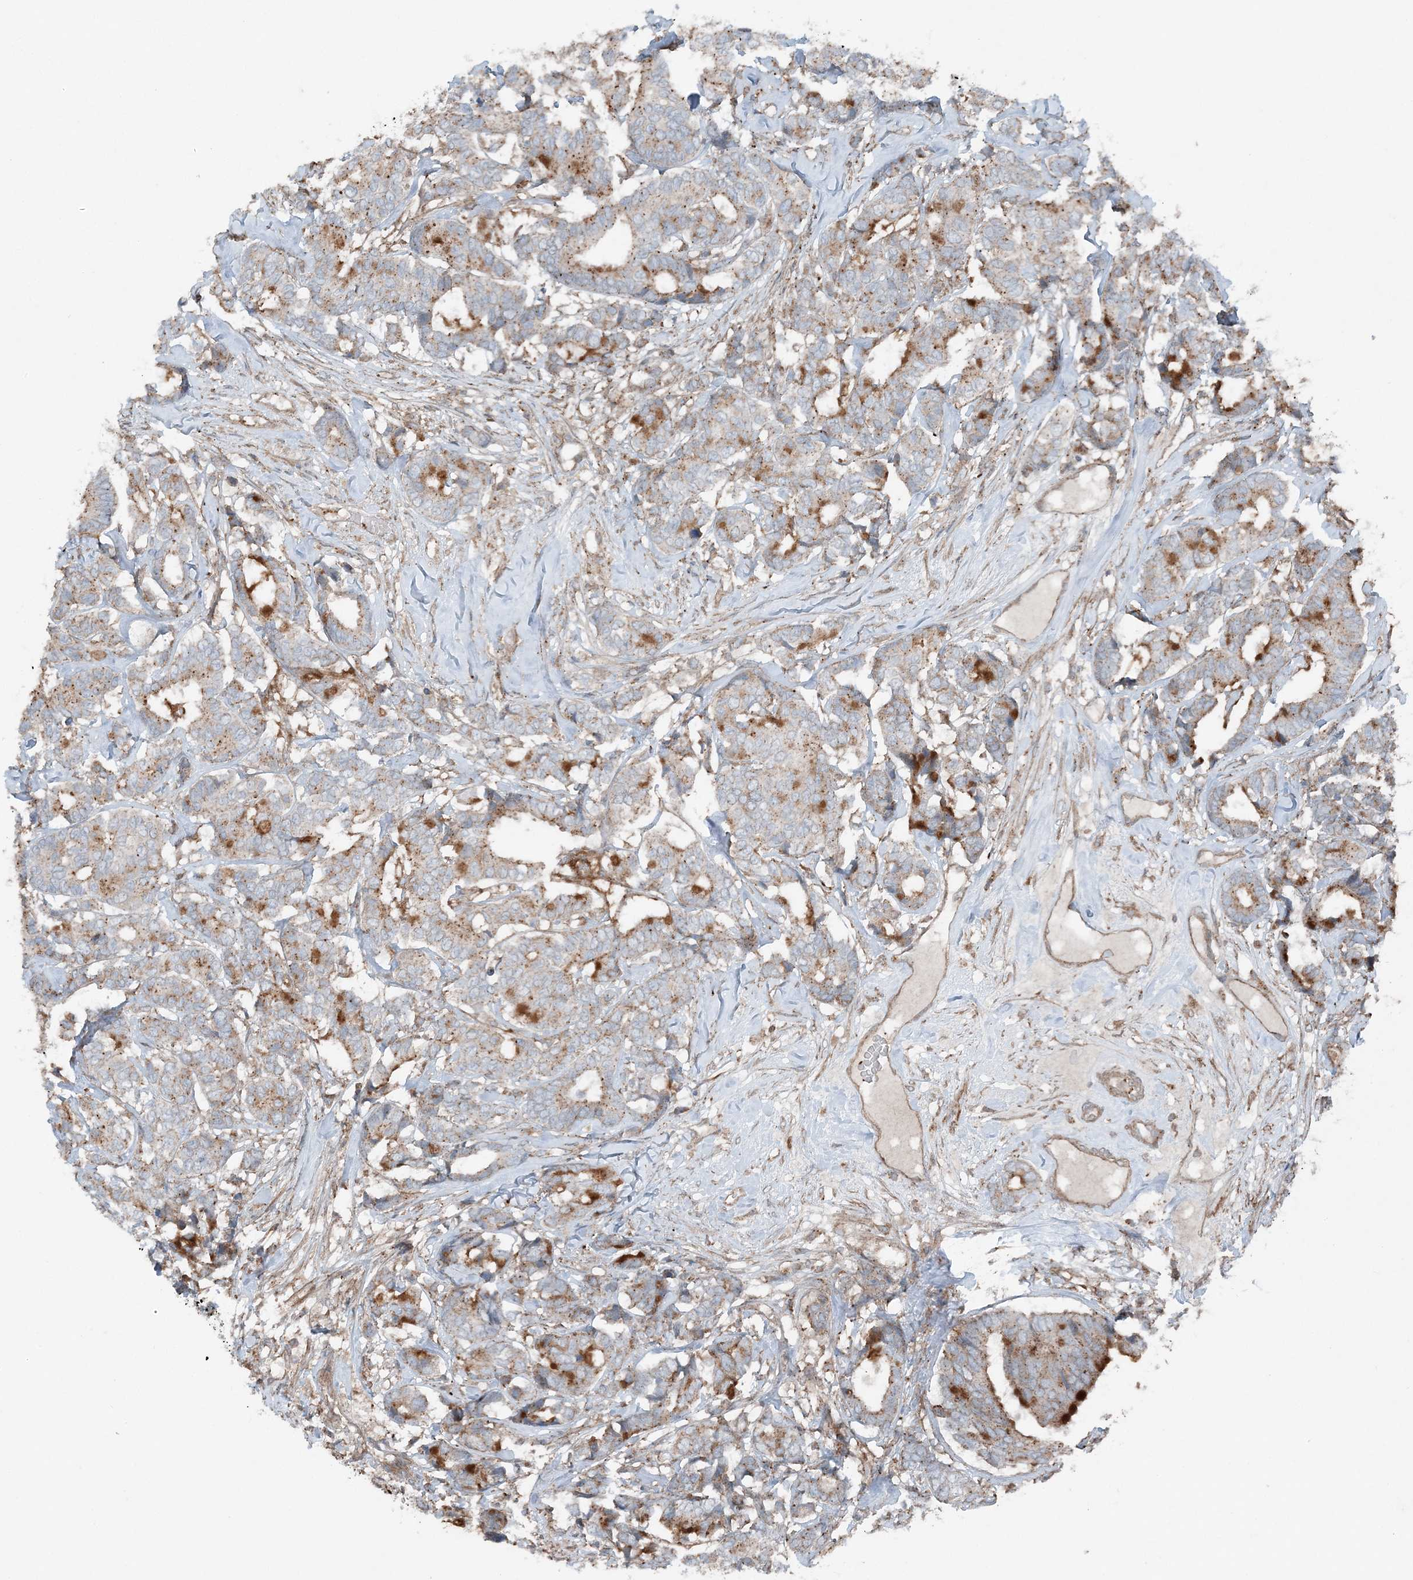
{"staining": {"intensity": "moderate", "quantity": "25%-75%", "location": "cytoplasmic/membranous"}, "tissue": "breast cancer", "cell_type": "Tumor cells", "image_type": "cancer", "snomed": [{"axis": "morphology", "description": "Duct carcinoma"}, {"axis": "topography", "description": "Breast"}], "caption": "A micrograph of breast cancer (invasive ductal carcinoma) stained for a protein exhibits moderate cytoplasmic/membranous brown staining in tumor cells. (Brightfield microscopy of DAB IHC at high magnification).", "gene": "KY", "patient": {"sex": "female", "age": 87}}